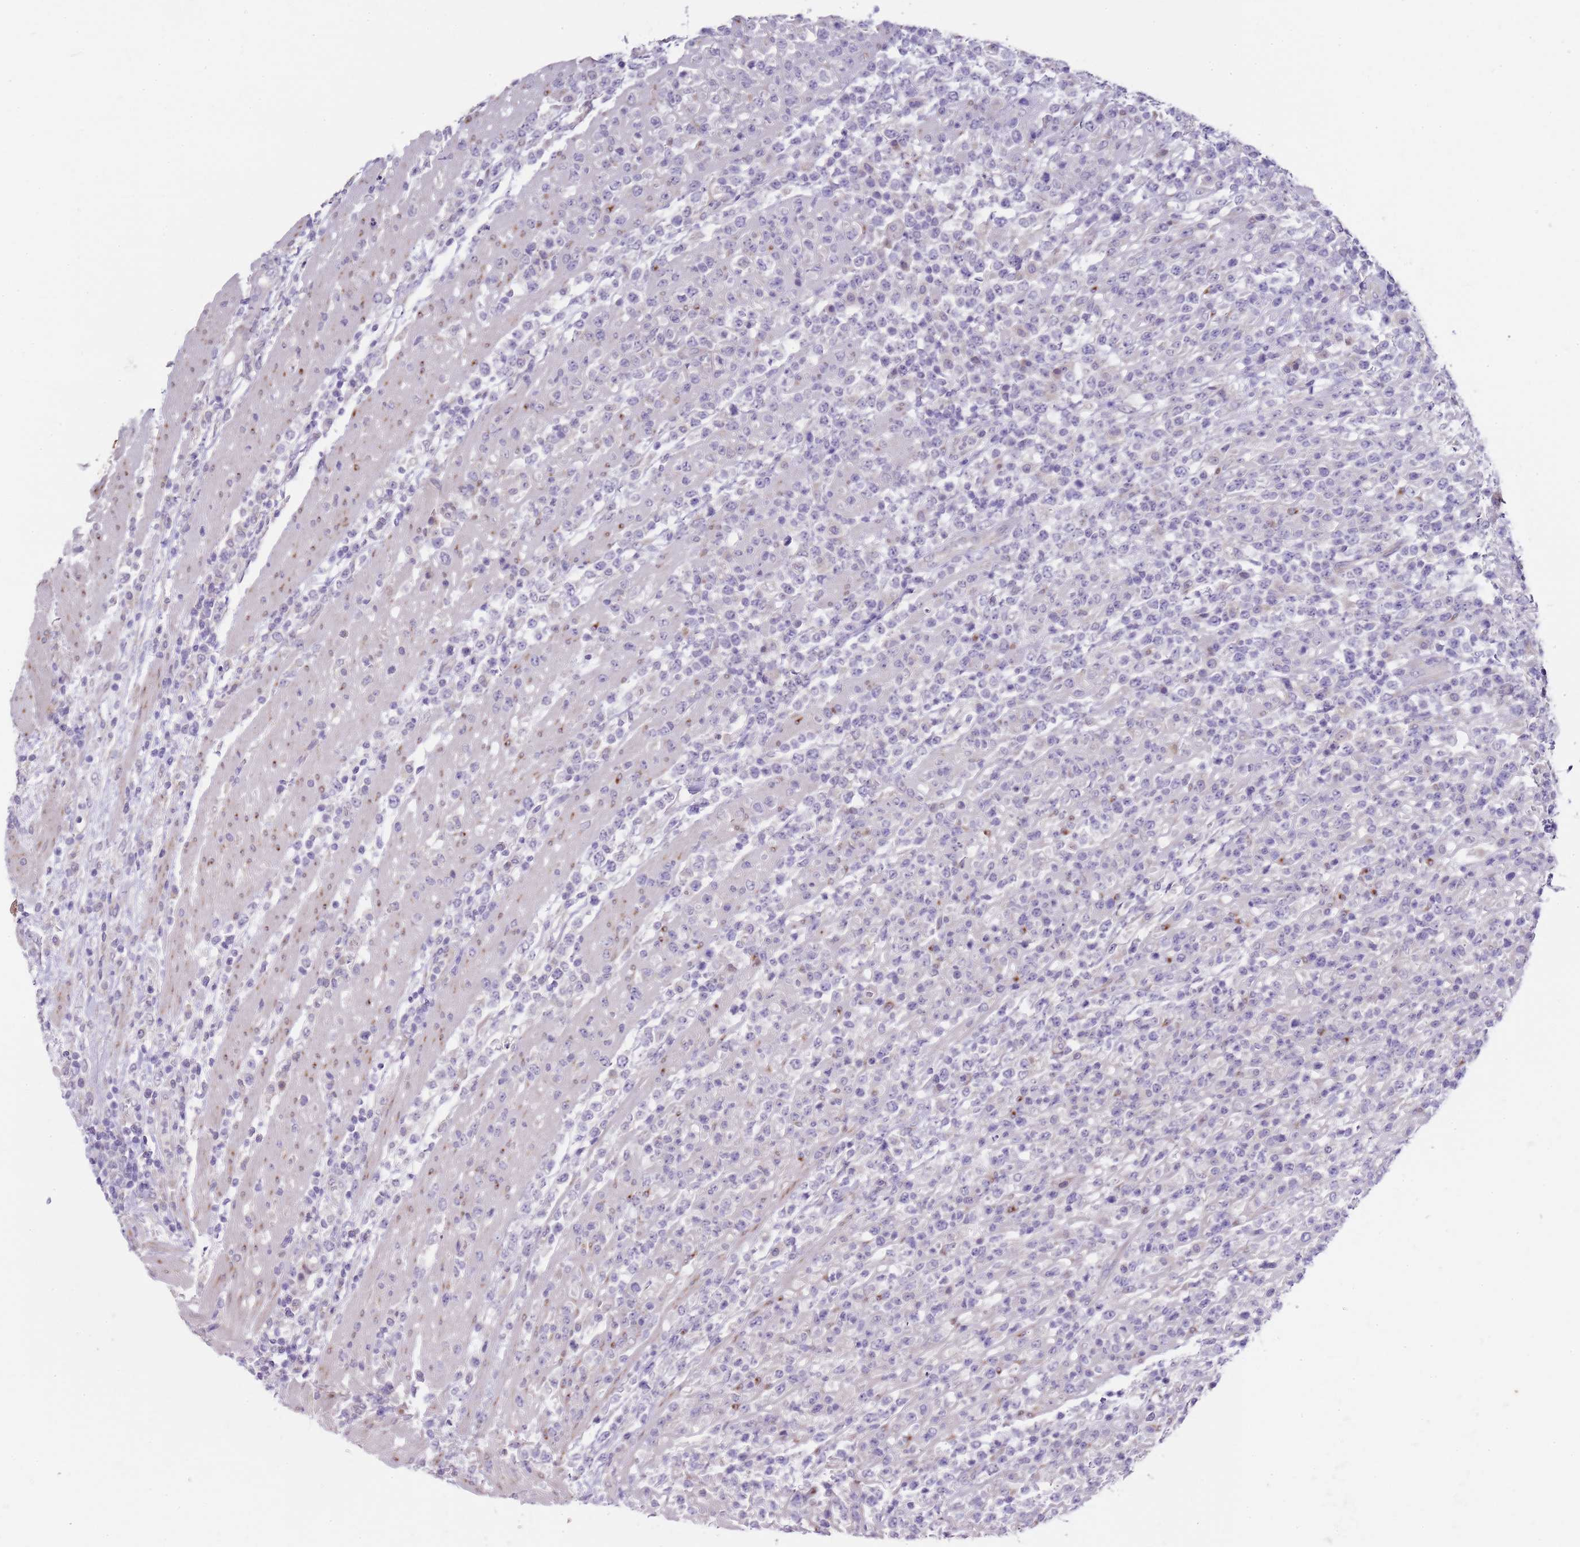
{"staining": {"intensity": "negative", "quantity": "none", "location": "none"}, "tissue": "lymphoma", "cell_type": "Tumor cells", "image_type": "cancer", "snomed": [{"axis": "morphology", "description": "Malignant lymphoma, non-Hodgkin's type, High grade"}, {"axis": "topography", "description": "Colon"}], "caption": "Human high-grade malignant lymphoma, non-Hodgkin's type stained for a protein using immunohistochemistry (IHC) demonstrates no expression in tumor cells.", "gene": "TBC1D9", "patient": {"sex": "female", "age": 53}}